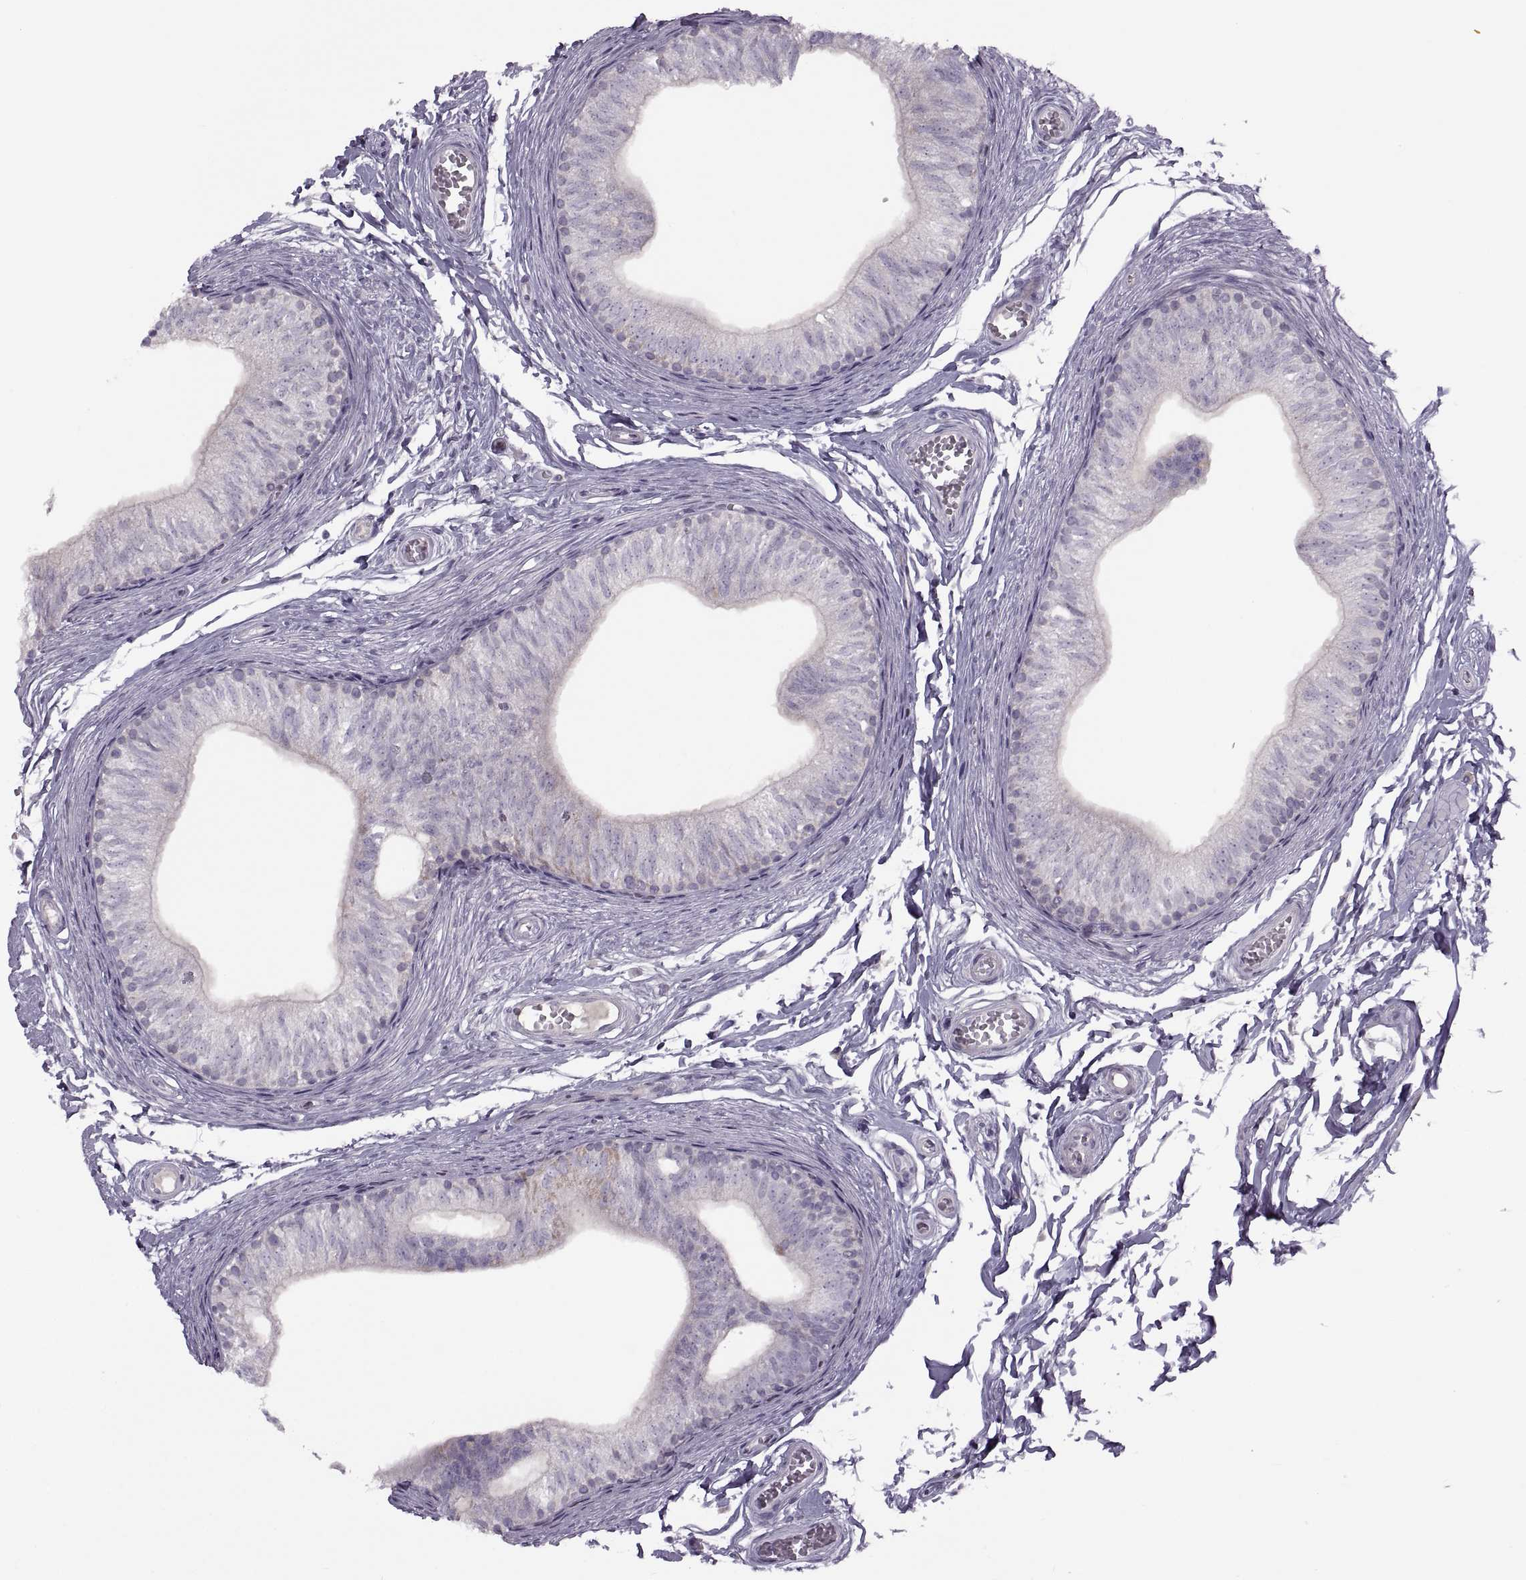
{"staining": {"intensity": "negative", "quantity": "none", "location": "none"}, "tissue": "epididymis", "cell_type": "Glandular cells", "image_type": "normal", "snomed": [{"axis": "morphology", "description": "Normal tissue, NOS"}, {"axis": "topography", "description": "Epididymis"}], "caption": "Histopathology image shows no protein expression in glandular cells of benign epididymis. (Brightfield microscopy of DAB (3,3'-diaminobenzidine) immunohistochemistry at high magnification).", "gene": "PIERCE1", "patient": {"sex": "male", "age": 22}}